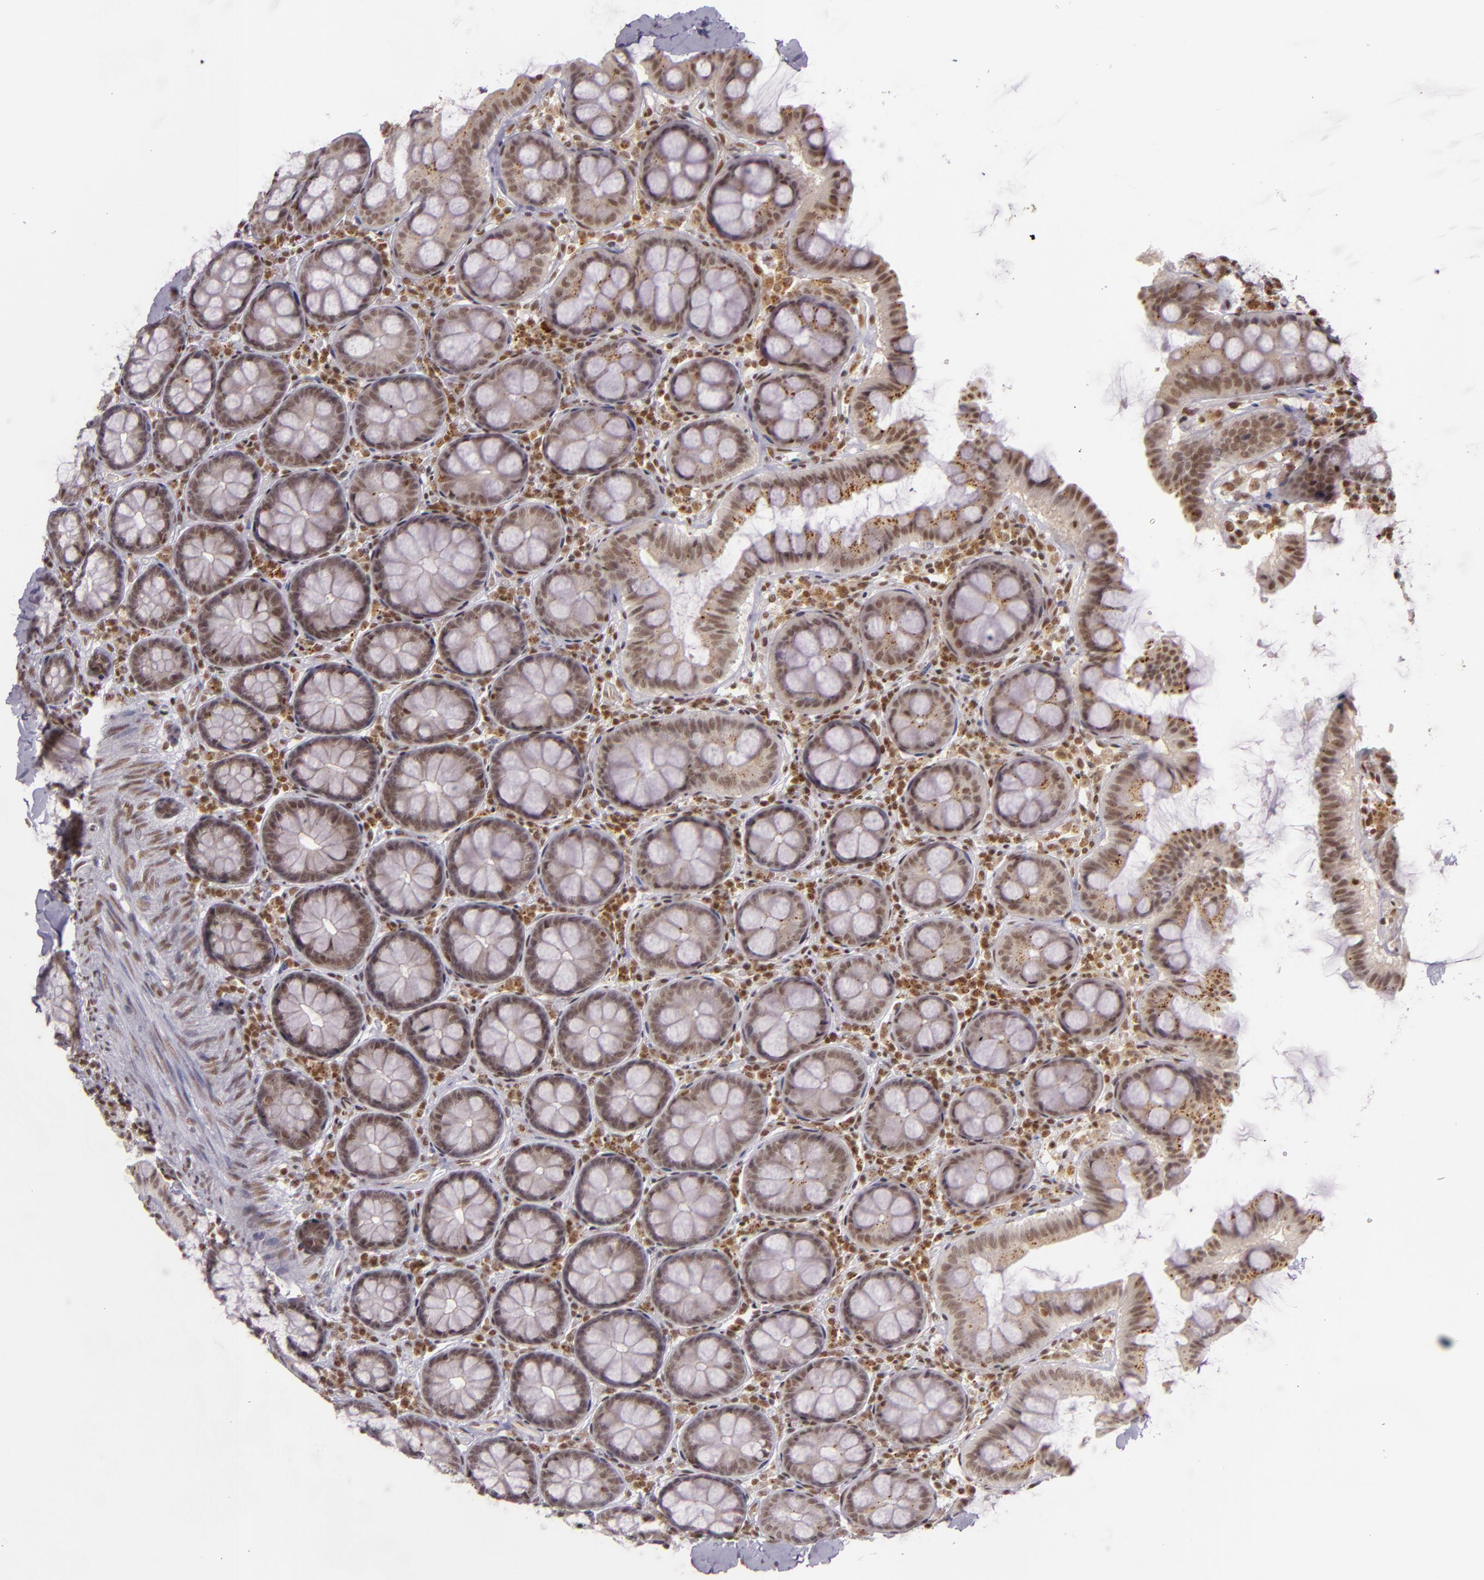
{"staining": {"intensity": "moderate", "quantity": ">75%", "location": "nuclear"}, "tissue": "colon", "cell_type": "Endothelial cells", "image_type": "normal", "snomed": [{"axis": "morphology", "description": "Normal tissue, NOS"}, {"axis": "topography", "description": "Colon"}], "caption": "The image demonstrates staining of benign colon, revealing moderate nuclear protein positivity (brown color) within endothelial cells.", "gene": "ZFX", "patient": {"sex": "female", "age": 61}}